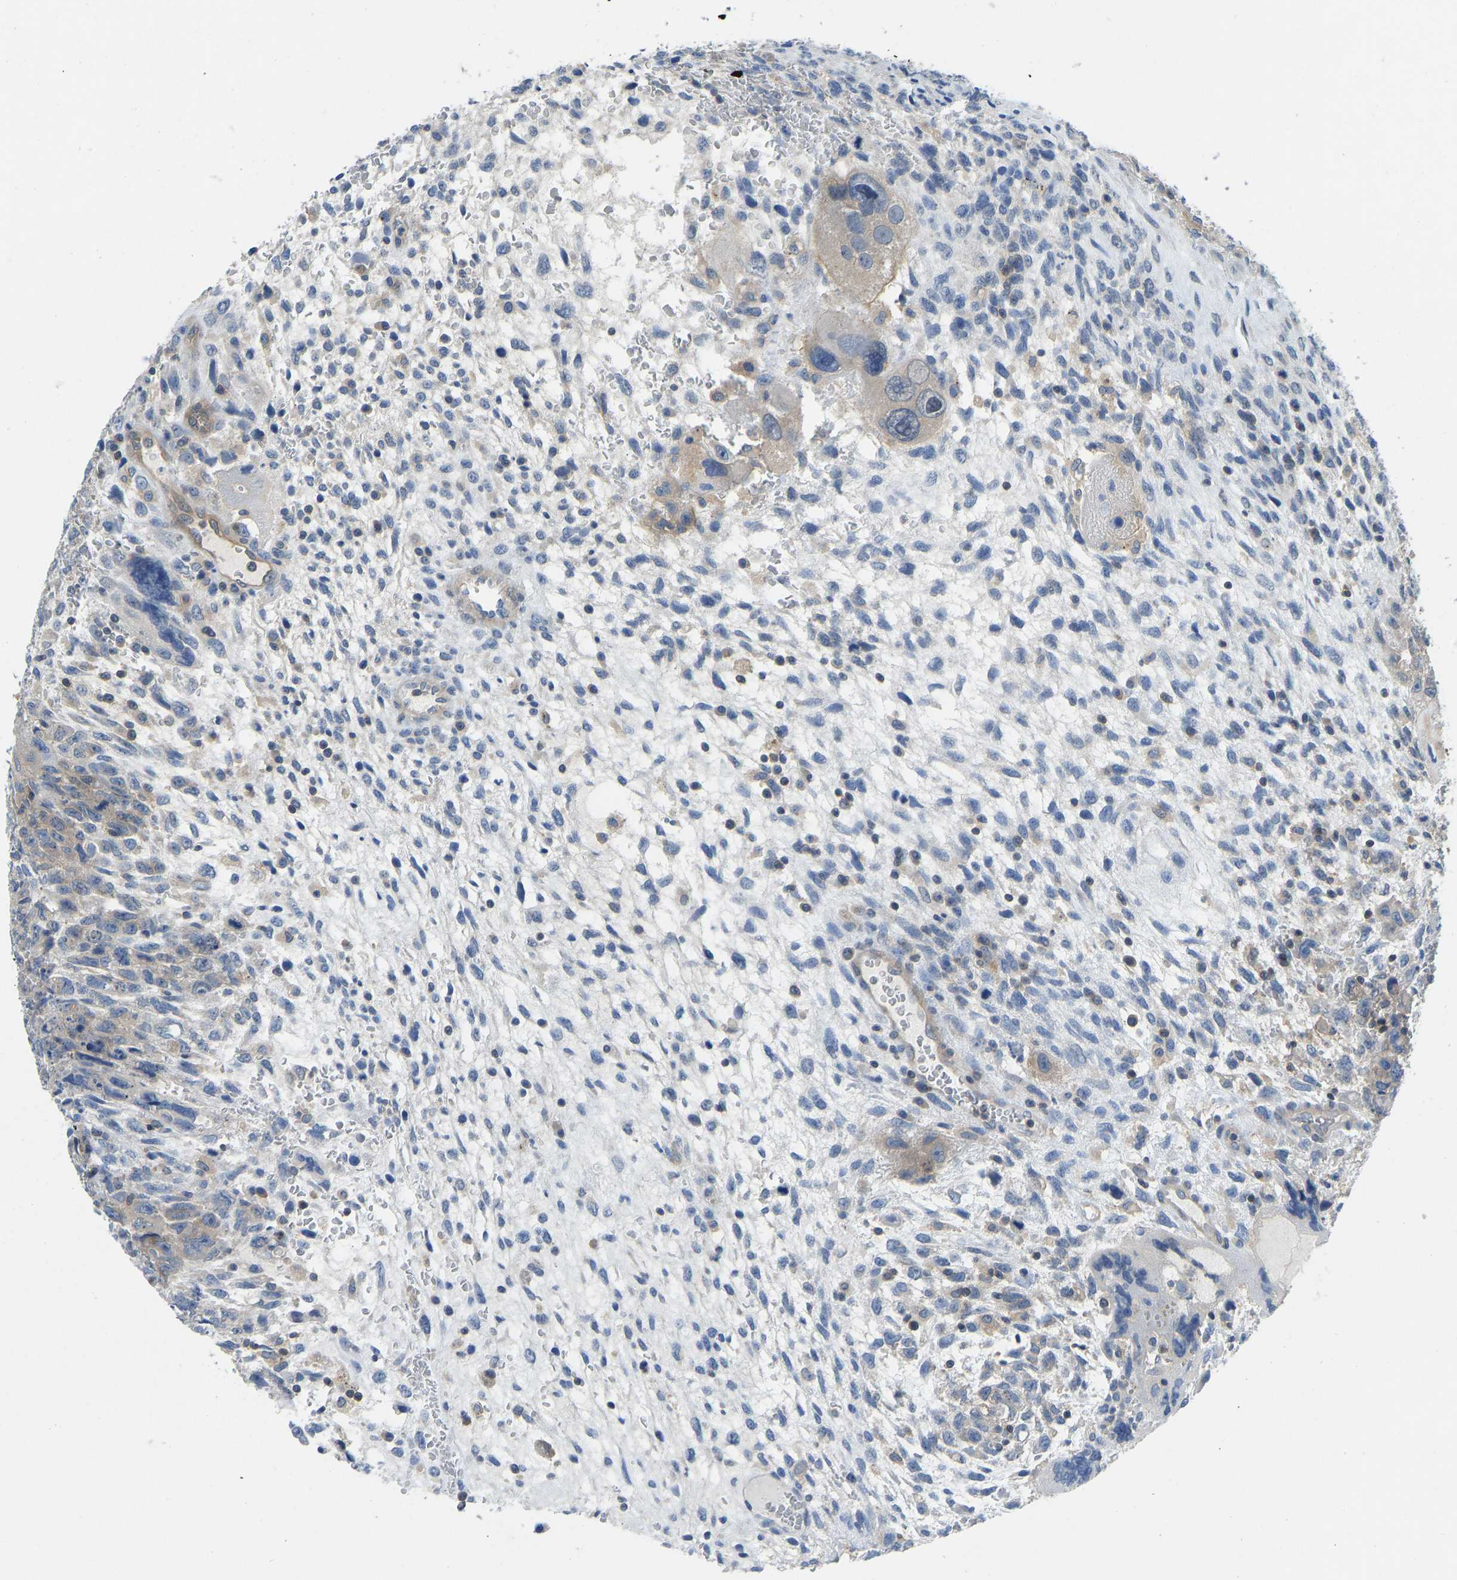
{"staining": {"intensity": "weak", "quantity": "25%-75%", "location": "cytoplasmic/membranous"}, "tissue": "testis cancer", "cell_type": "Tumor cells", "image_type": "cancer", "snomed": [{"axis": "morphology", "description": "Carcinoma, Embryonal, NOS"}, {"axis": "topography", "description": "Testis"}], "caption": "Brown immunohistochemical staining in human testis embryonal carcinoma reveals weak cytoplasmic/membranous expression in about 25%-75% of tumor cells.", "gene": "NDRG3", "patient": {"sex": "male", "age": 28}}